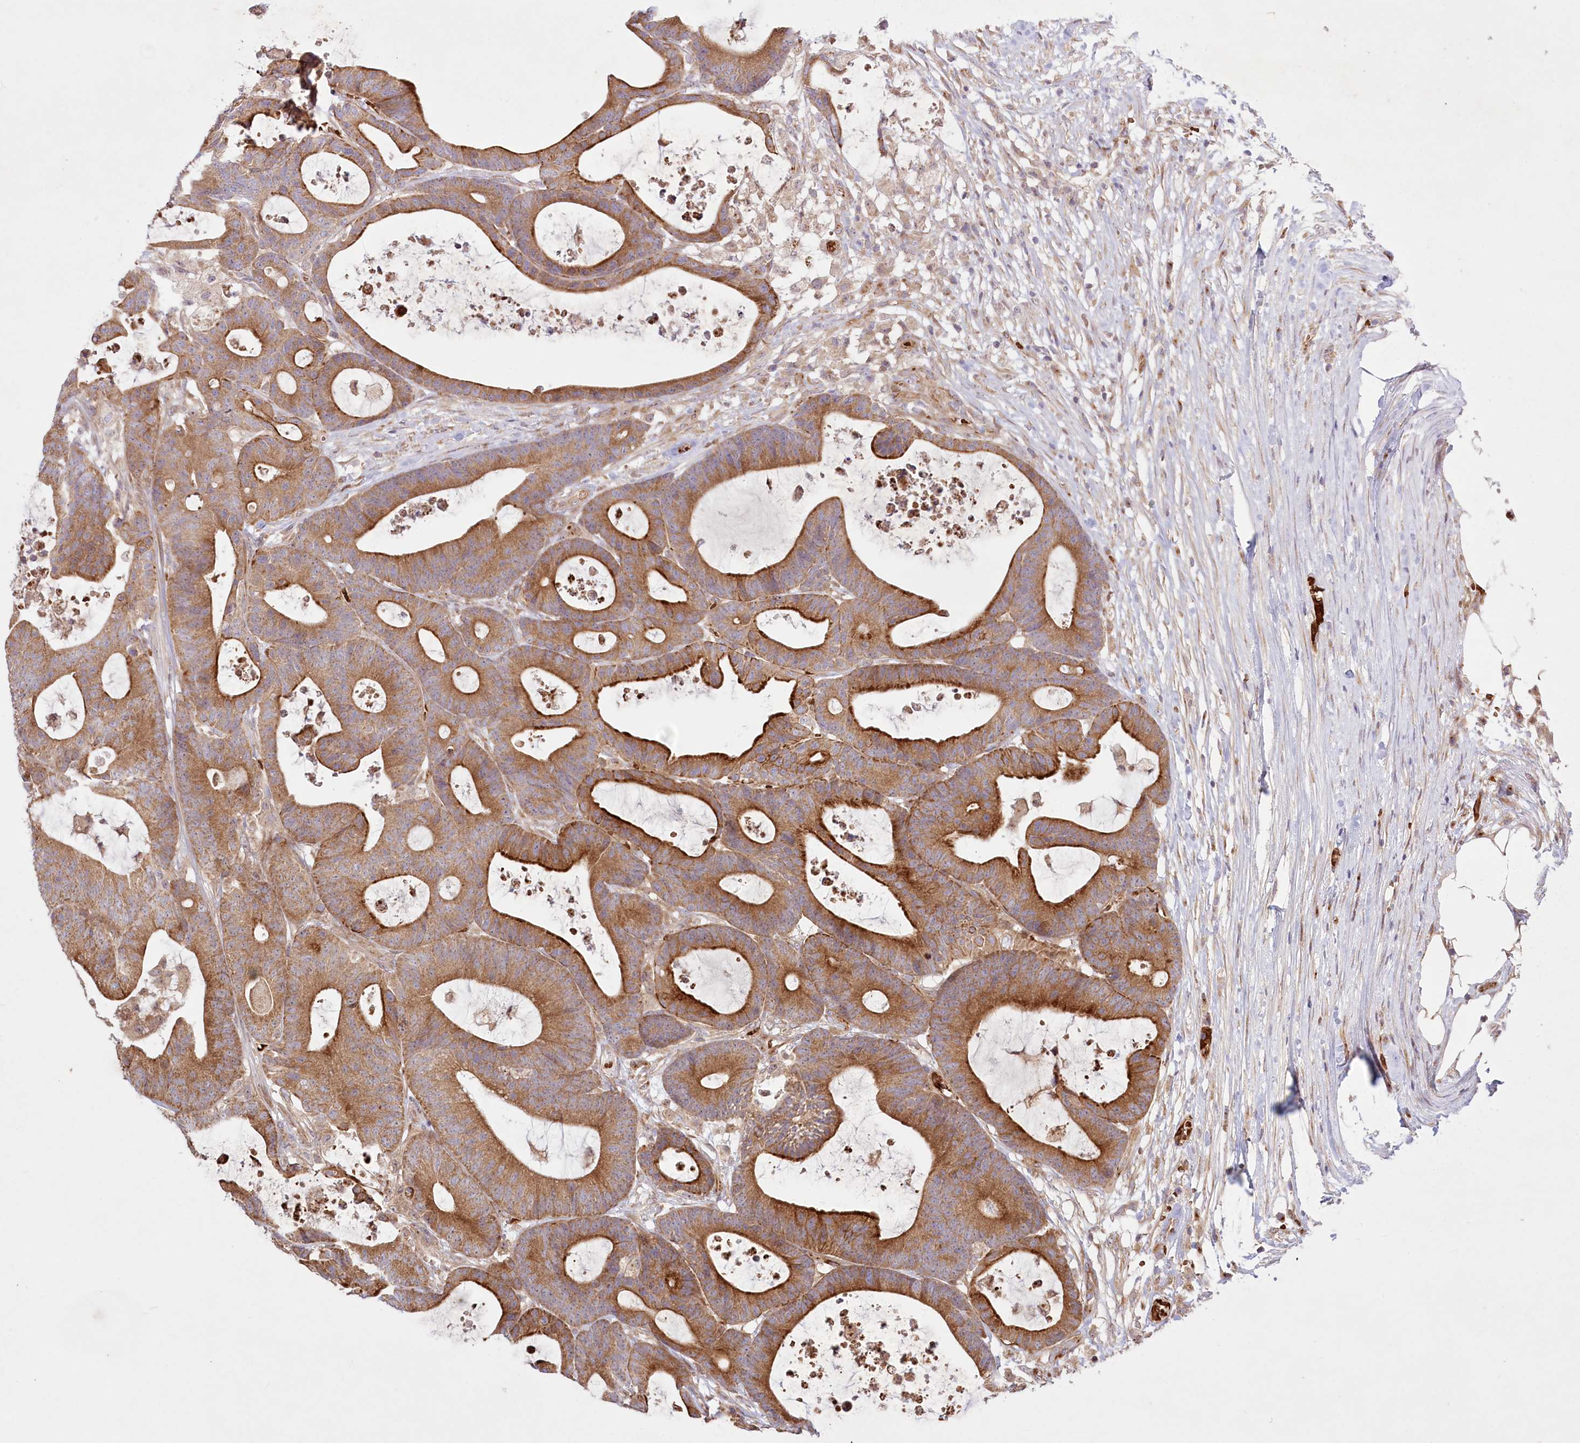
{"staining": {"intensity": "strong", "quantity": ">75%", "location": "cytoplasmic/membranous"}, "tissue": "colorectal cancer", "cell_type": "Tumor cells", "image_type": "cancer", "snomed": [{"axis": "morphology", "description": "Adenocarcinoma, NOS"}, {"axis": "topography", "description": "Colon"}], "caption": "Approximately >75% of tumor cells in adenocarcinoma (colorectal) show strong cytoplasmic/membranous protein expression as visualized by brown immunohistochemical staining.", "gene": "COMMD3", "patient": {"sex": "female", "age": 84}}